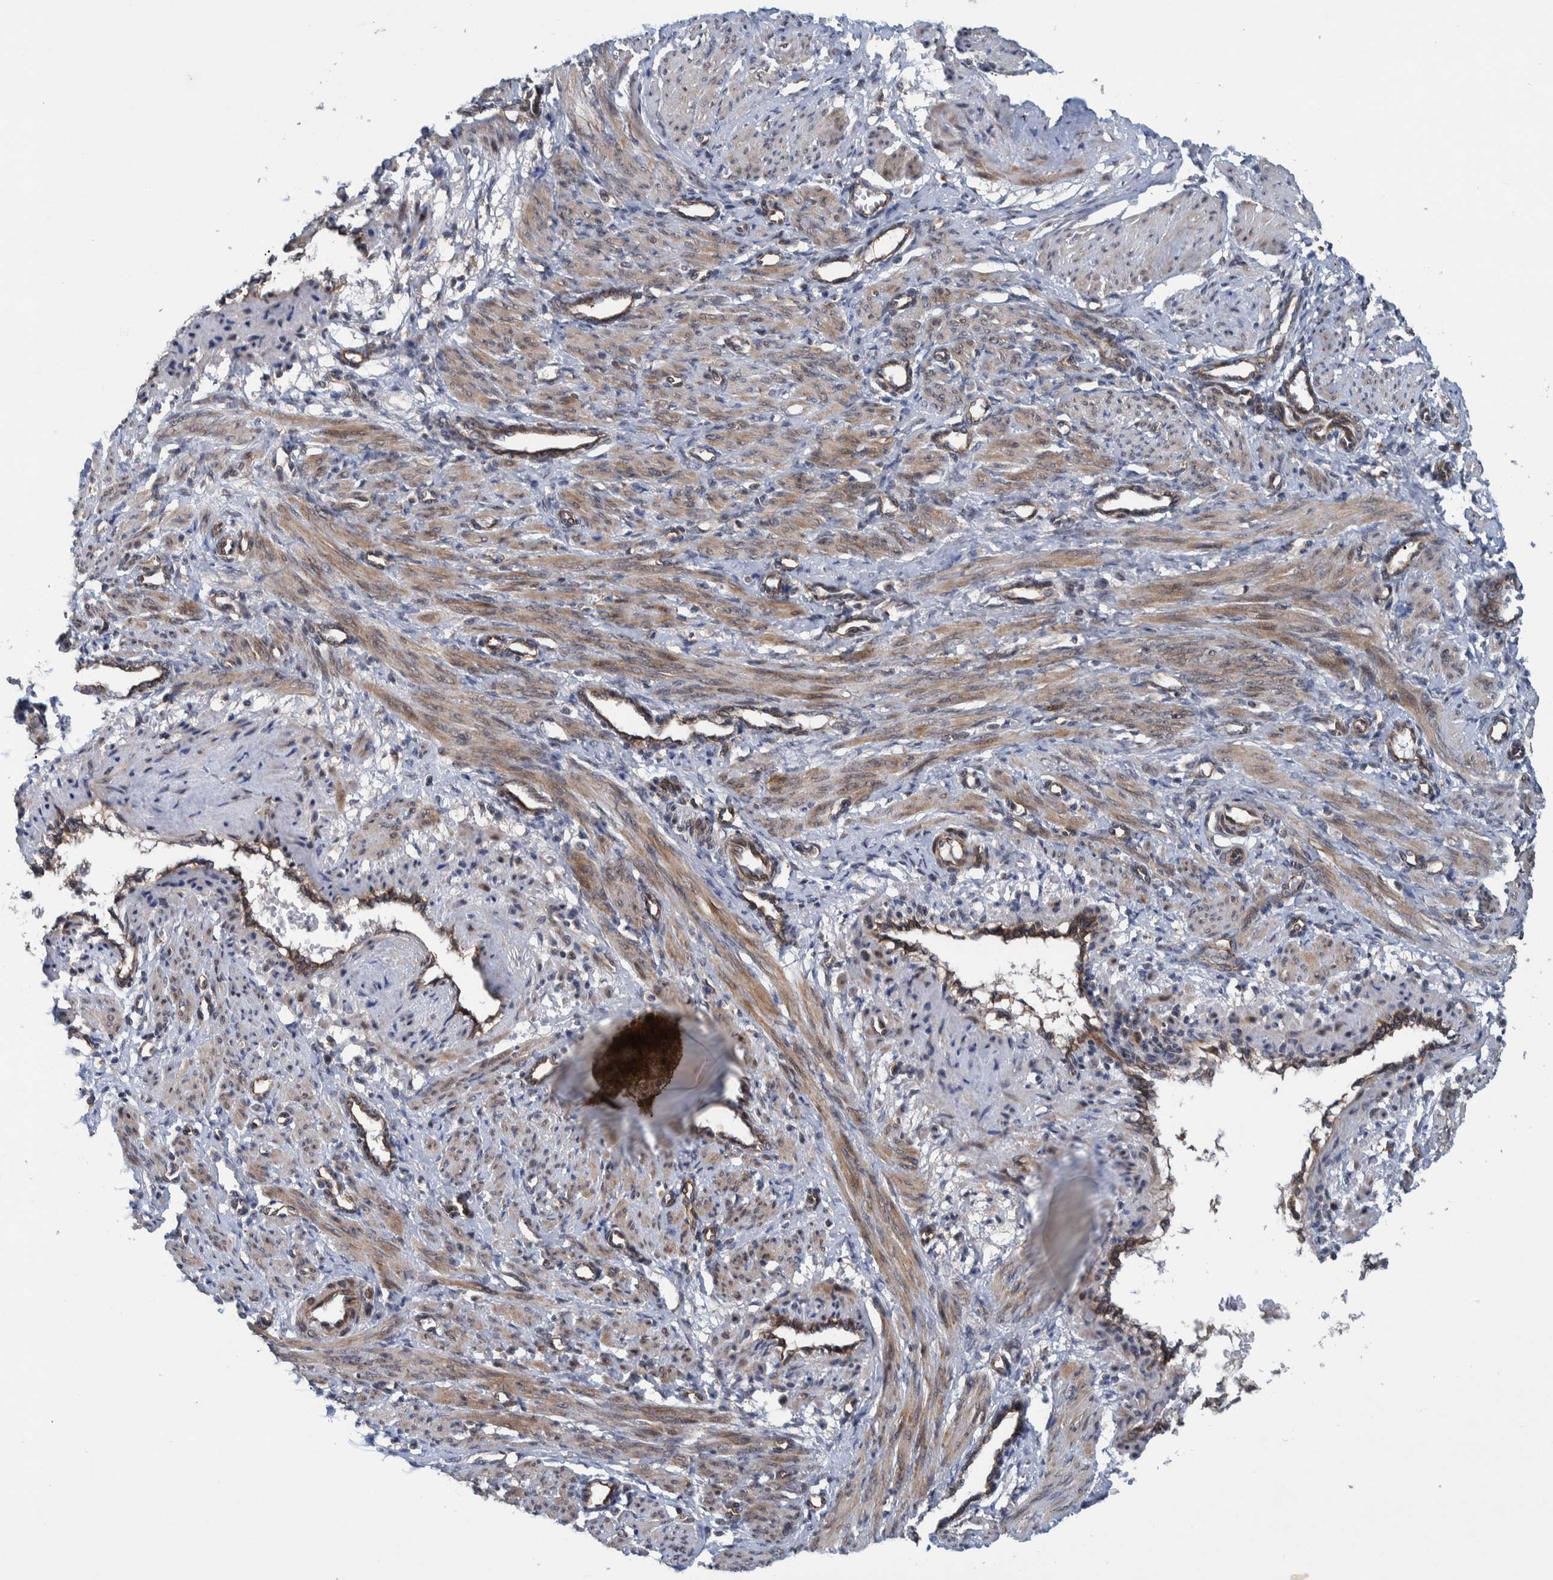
{"staining": {"intensity": "moderate", "quantity": "25%-75%", "location": "cytoplasmic/membranous"}, "tissue": "smooth muscle", "cell_type": "Smooth muscle cells", "image_type": "normal", "snomed": [{"axis": "morphology", "description": "Normal tissue, NOS"}, {"axis": "topography", "description": "Endometrium"}], "caption": "Protein staining of benign smooth muscle shows moderate cytoplasmic/membranous expression in approximately 25%-75% of smooth muscle cells. Using DAB (3,3'-diaminobenzidine) (brown) and hematoxylin (blue) stains, captured at high magnification using brightfield microscopy.", "gene": "MRPS7", "patient": {"sex": "female", "age": 33}}